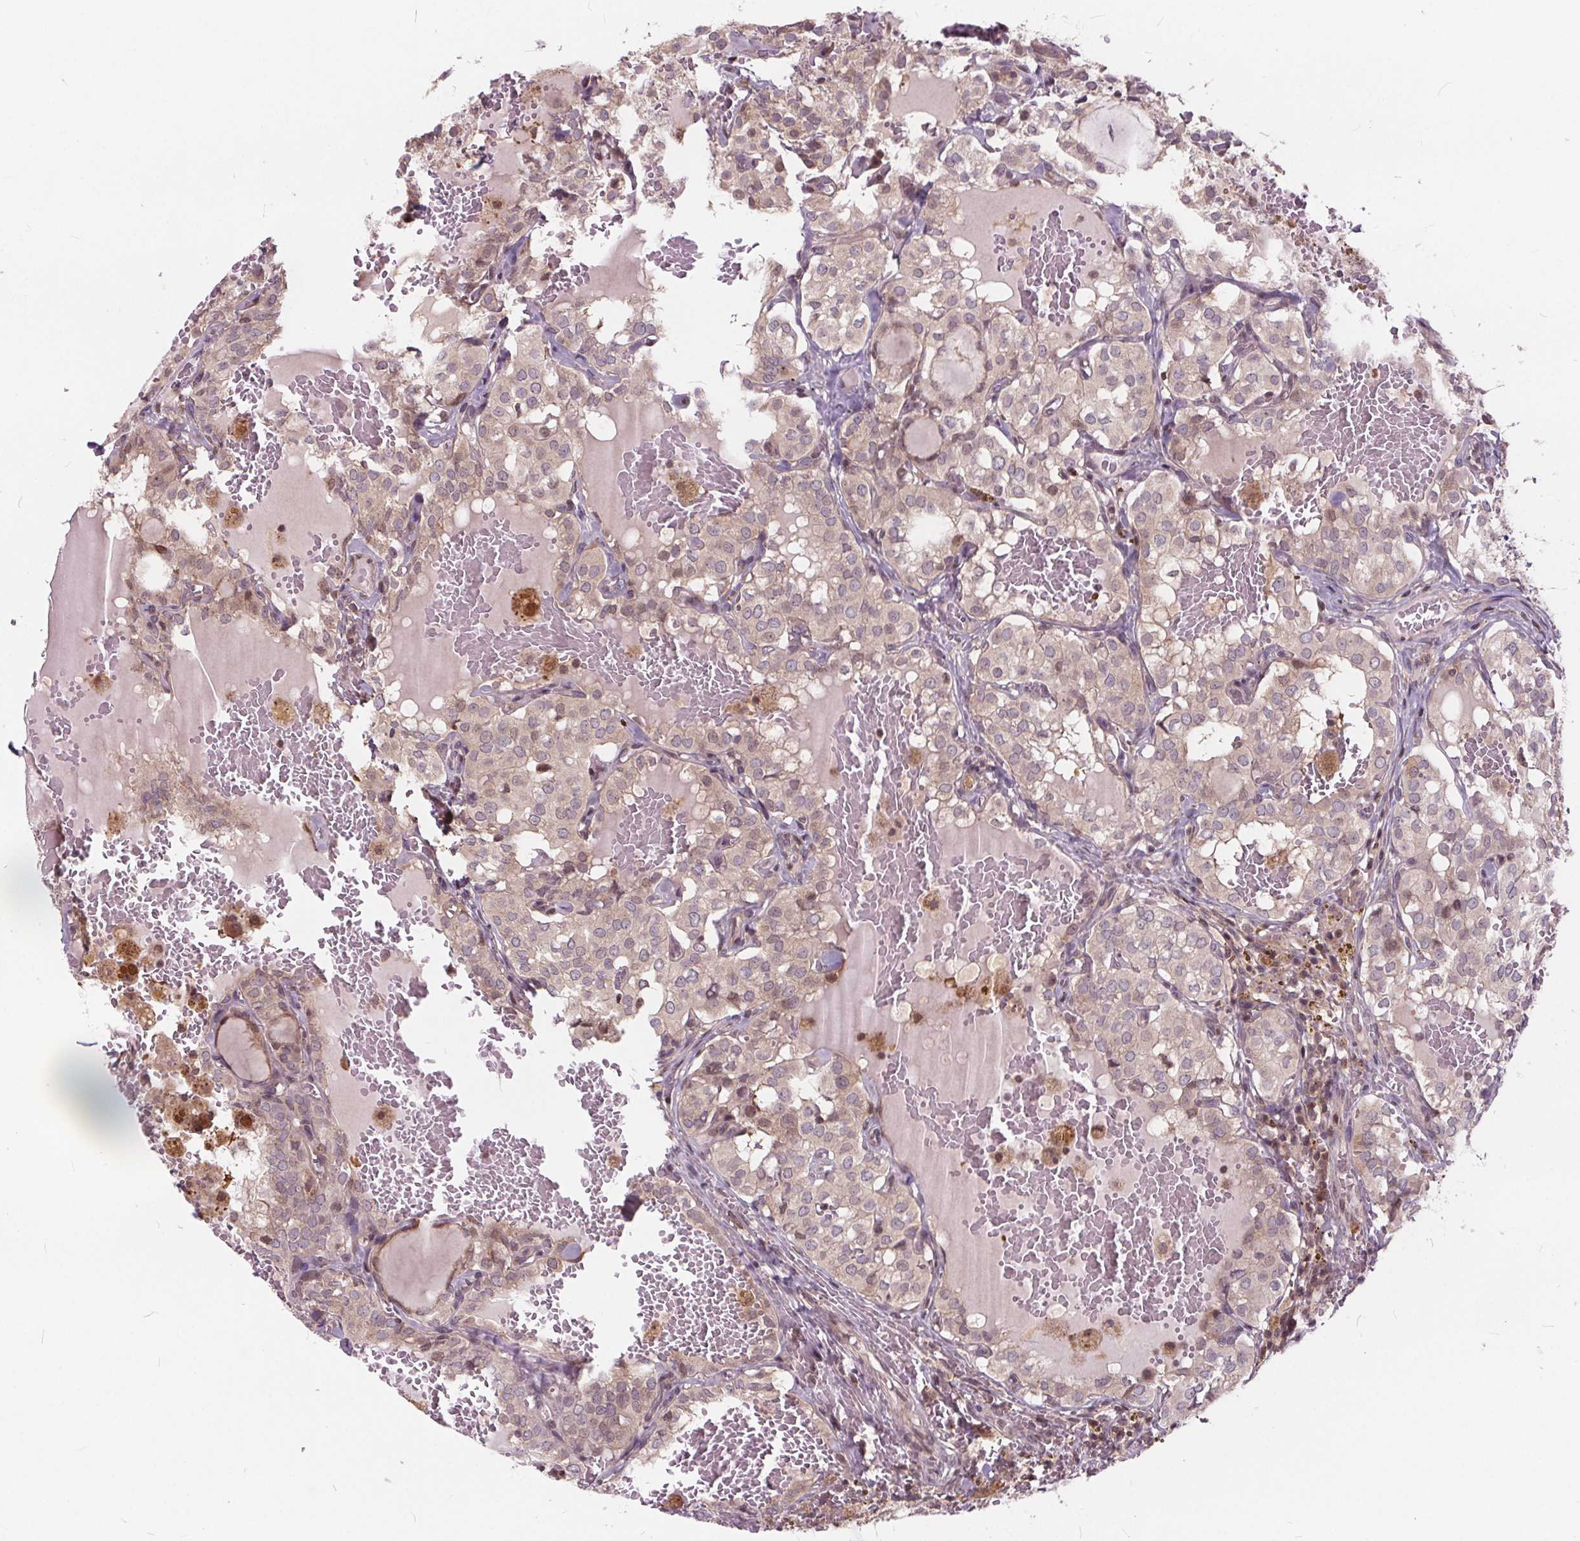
{"staining": {"intensity": "weak", "quantity": "<25%", "location": "cytoplasmic/membranous,nuclear"}, "tissue": "thyroid cancer", "cell_type": "Tumor cells", "image_type": "cancer", "snomed": [{"axis": "morphology", "description": "Papillary adenocarcinoma, NOS"}, {"axis": "topography", "description": "Thyroid gland"}], "caption": "A micrograph of thyroid cancer (papillary adenocarcinoma) stained for a protein reveals no brown staining in tumor cells.", "gene": "HIF1AN", "patient": {"sex": "male", "age": 20}}